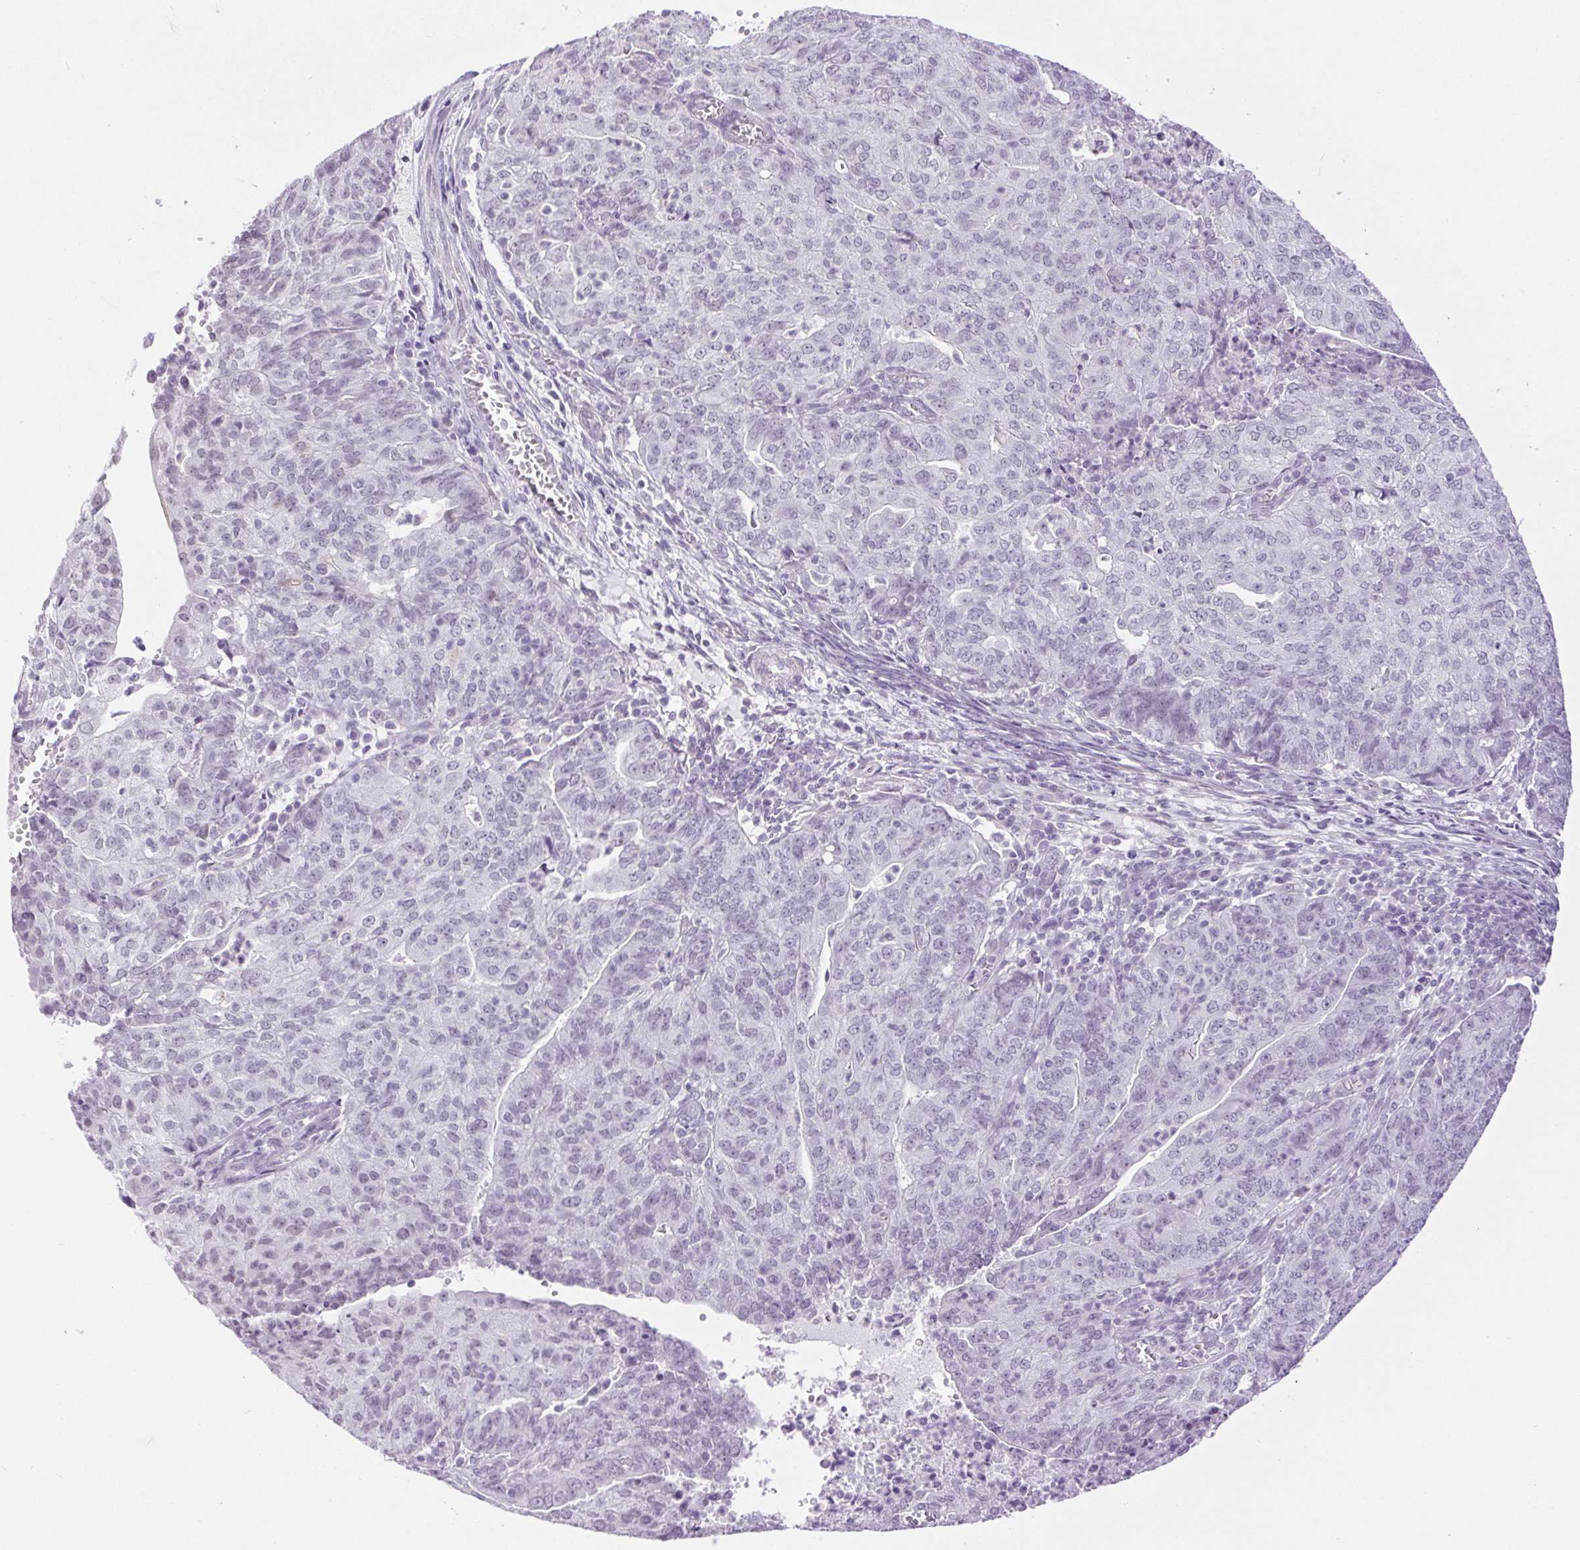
{"staining": {"intensity": "negative", "quantity": "none", "location": "none"}, "tissue": "endometrial cancer", "cell_type": "Tumor cells", "image_type": "cancer", "snomed": [{"axis": "morphology", "description": "Adenocarcinoma, NOS"}, {"axis": "topography", "description": "Endometrium"}], "caption": "This is an immunohistochemistry (IHC) micrograph of endometrial cancer. There is no expression in tumor cells.", "gene": "BCAS1", "patient": {"sex": "female", "age": 82}}